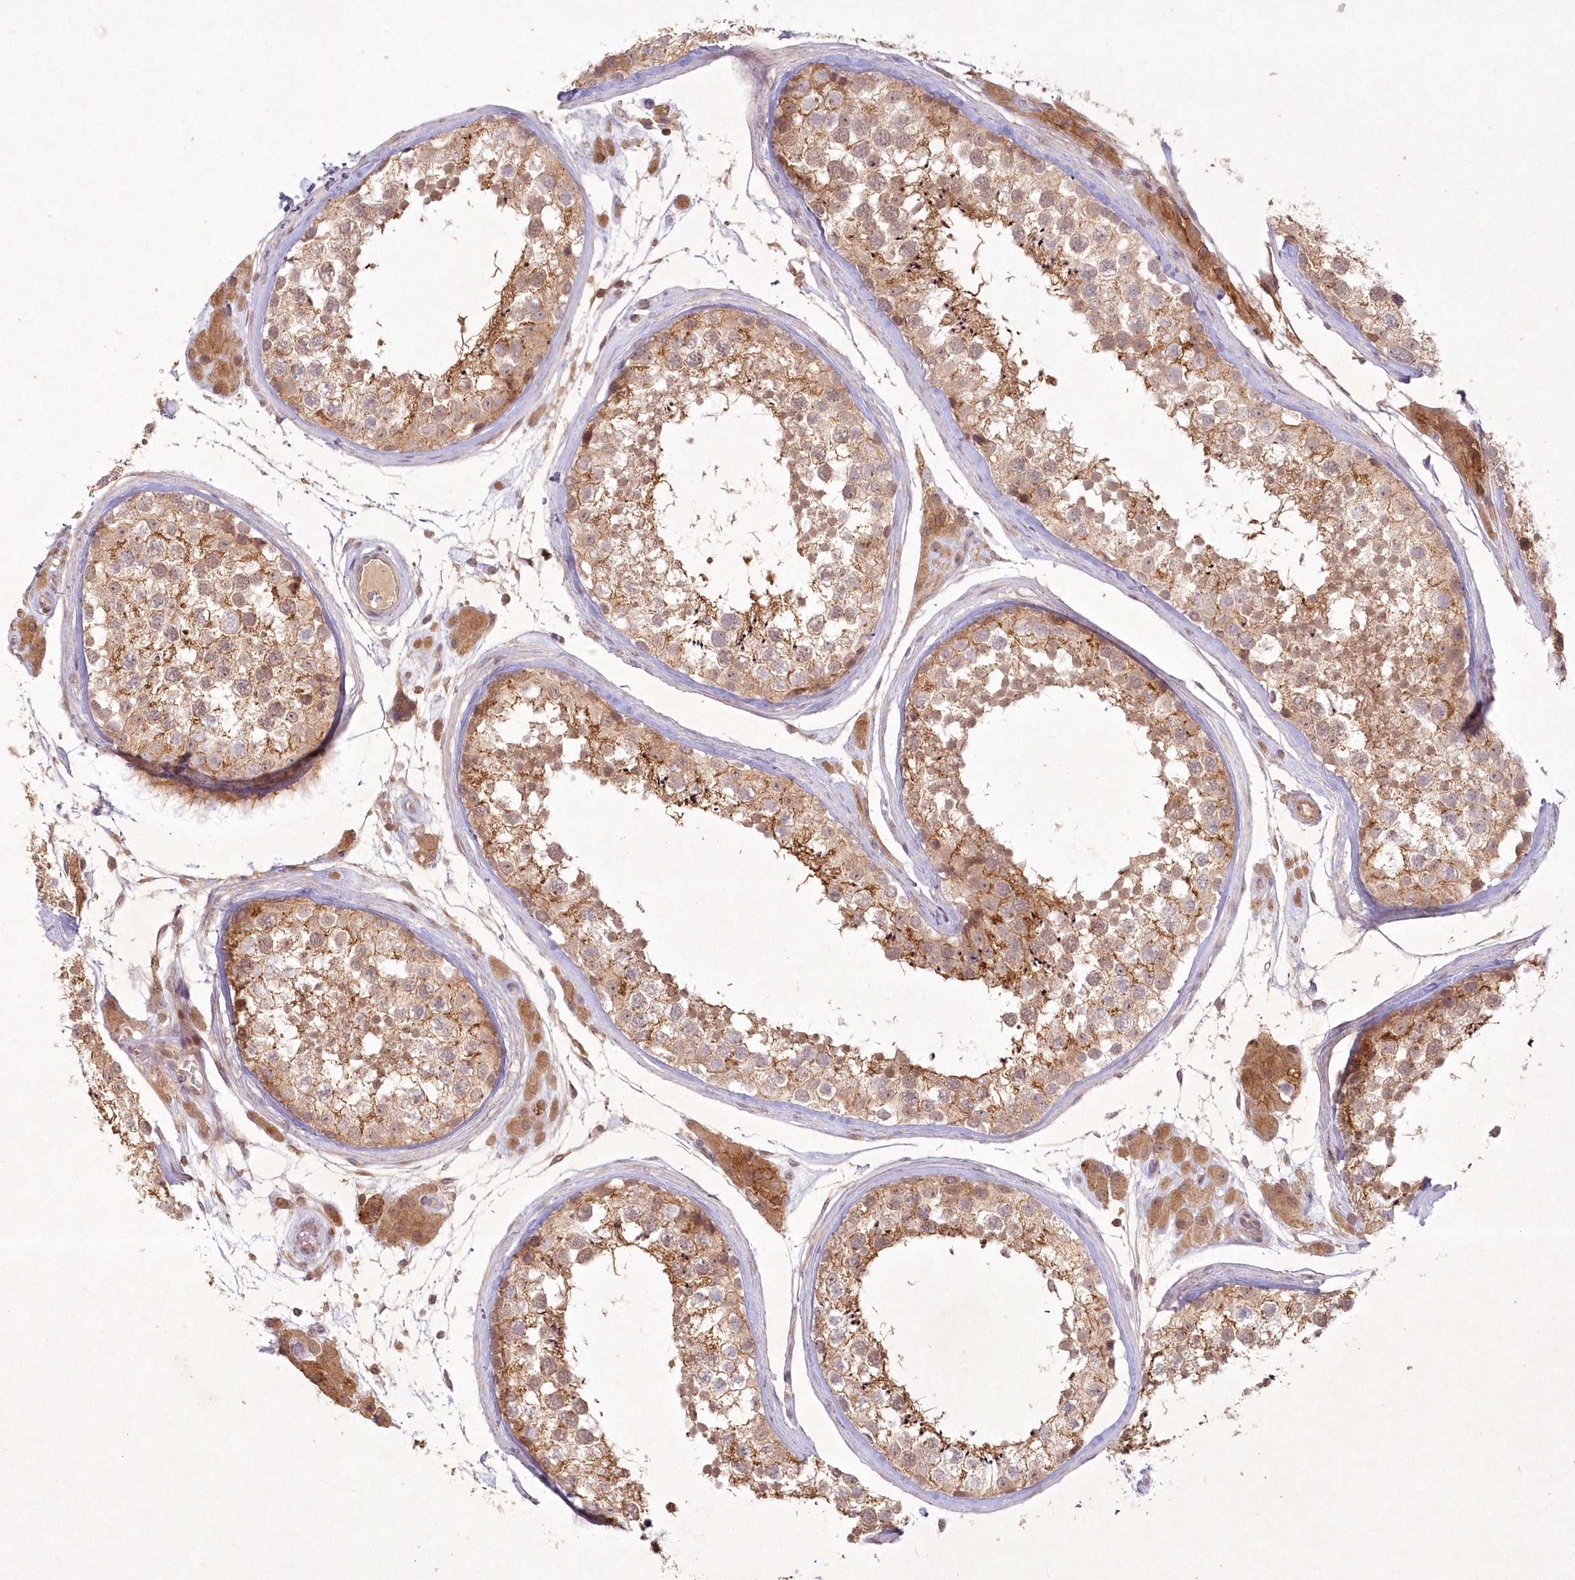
{"staining": {"intensity": "moderate", "quantity": ">75%", "location": "cytoplasmic/membranous"}, "tissue": "testis", "cell_type": "Cells in seminiferous ducts", "image_type": "normal", "snomed": [{"axis": "morphology", "description": "Normal tissue, NOS"}, {"axis": "topography", "description": "Testis"}], "caption": "Moderate cytoplasmic/membranous protein expression is identified in about >75% of cells in seminiferous ducts in testis.", "gene": "TOGARAM2", "patient": {"sex": "male", "age": 46}}